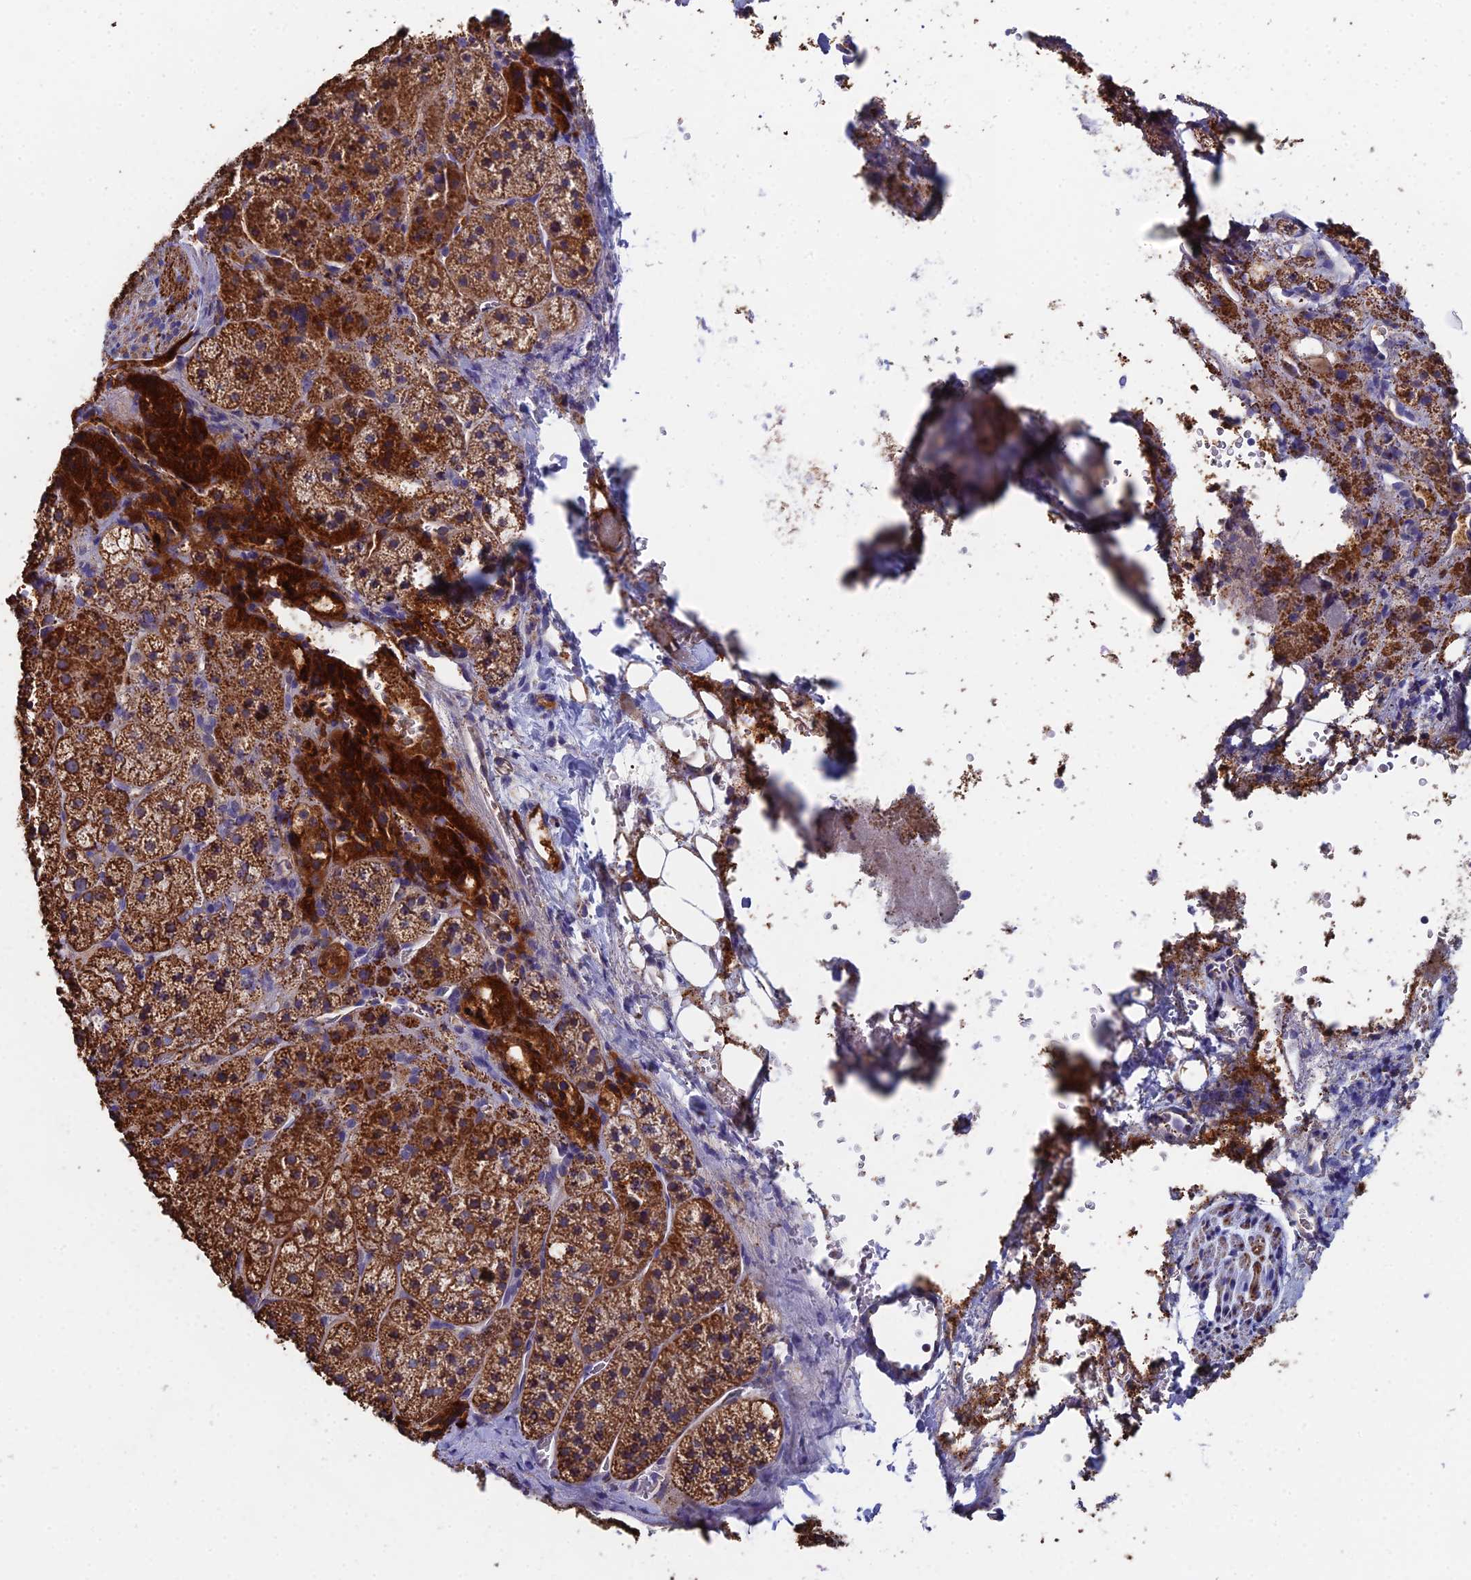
{"staining": {"intensity": "strong", "quantity": ">75%", "location": "cytoplasmic/membranous"}, "tissue": "adrenal gland", "cell_type": "Glandular cells", "image_type": "normal", "snomed": [{"axis": "morphology", "description": "Normal tissue, NOS"}, {"axis": "topography", "description": "Adrenal gland"}], "caption": "Immunohistochemistry (DAB) staining of benign human adrenal gland reveals strong cytoplasmic/membranous protein staining in about >75% of glandular cells.", "gene": "SPOCK2", "patient": {"sex": "female", "age": 44}}